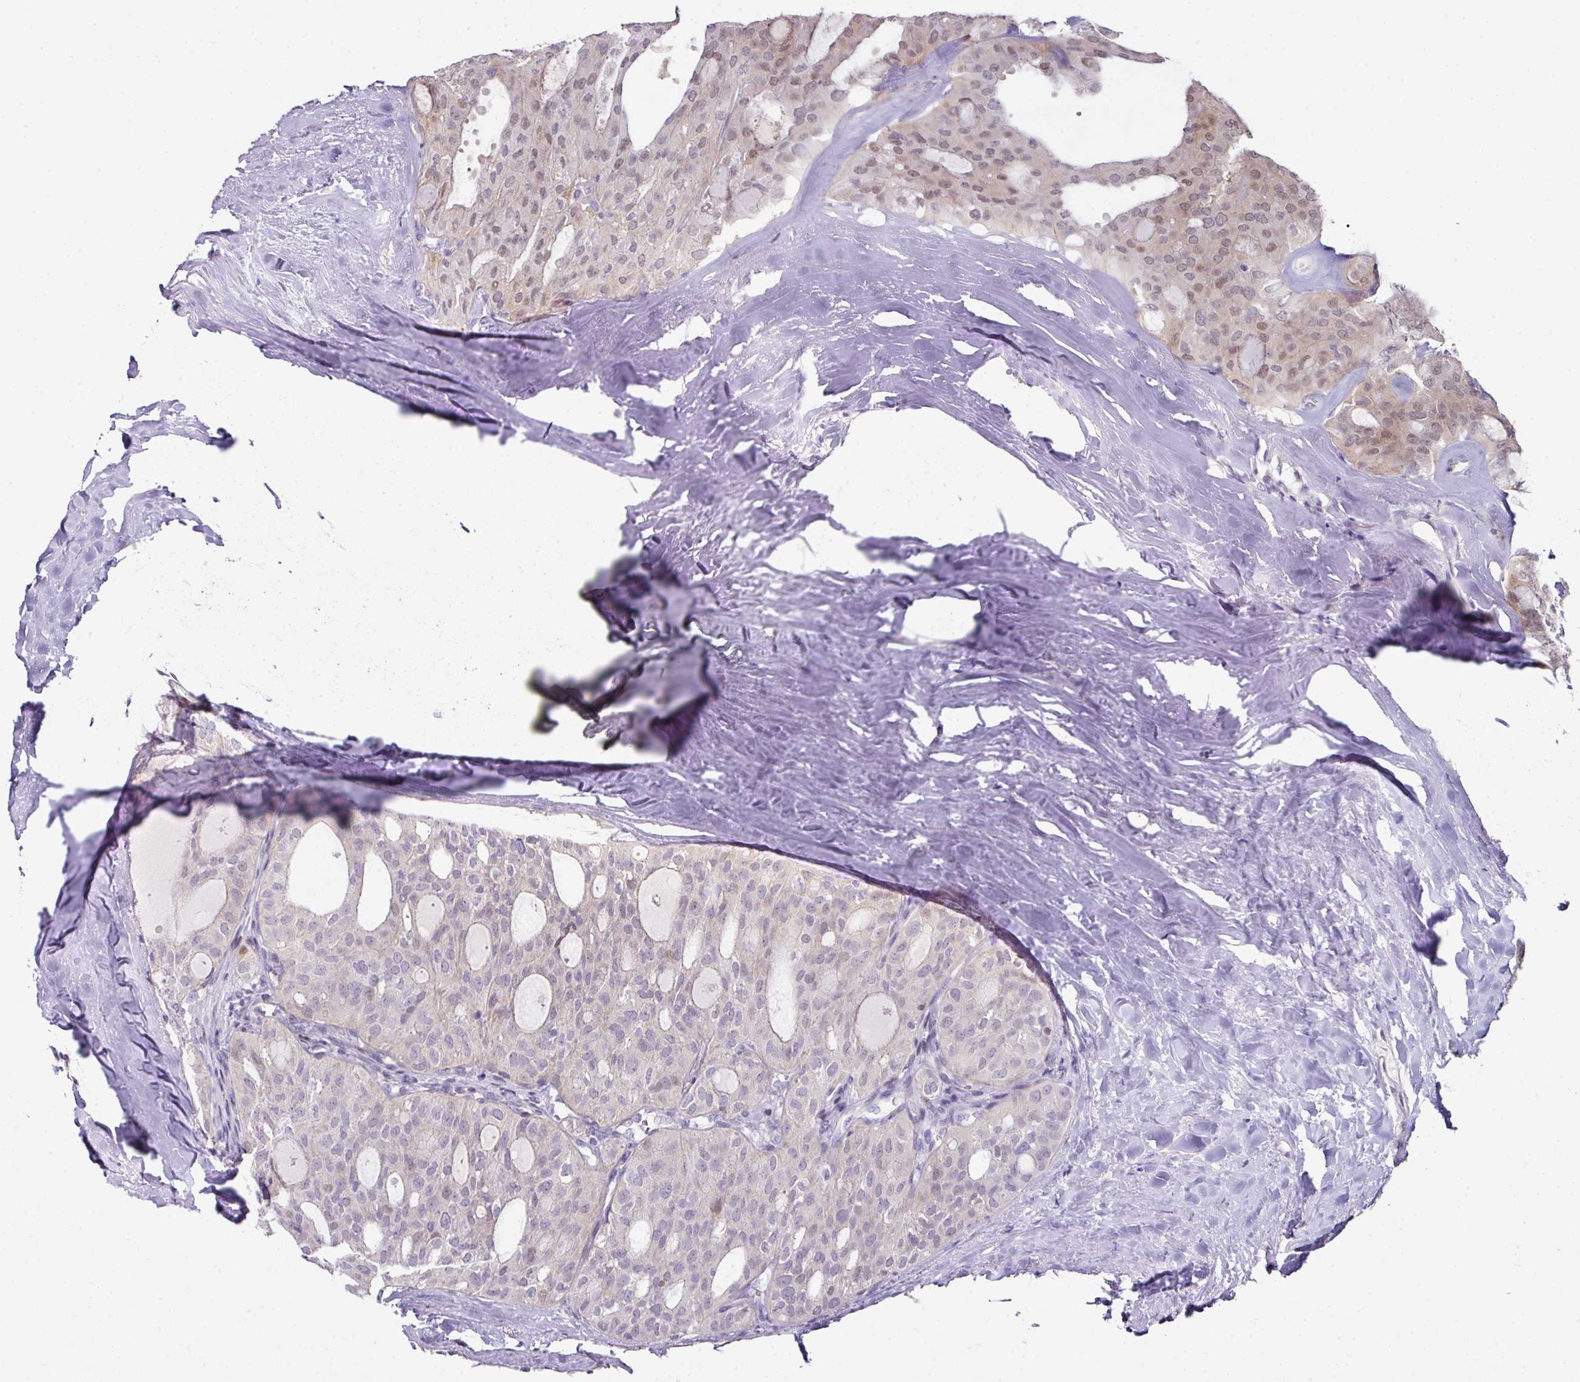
{"staining": {"intensity": "weak", "quantity": "25%-75%", "location": "cytoplasmic/membranous,nuclear"}, "tissue": "thyroid cancer", "cell_type": "Tumor cells", "image_type": "cancer", "snomed": [{"axis": "morphology", "description": "Follicular adenoma carcinoma, NOS"}, {"axis": "topography", "description": "Thyroid gland"}], "caption": "IHC histopathology image of thyroid cancer stained for a protein (brown), which reveals low levels of weak cytoplasmic/membranous and nuclear expression in about 25%-75% of tumor cells.", "gene": "ANKRD18A", "patient": {"sex": "male", "age": 75}}